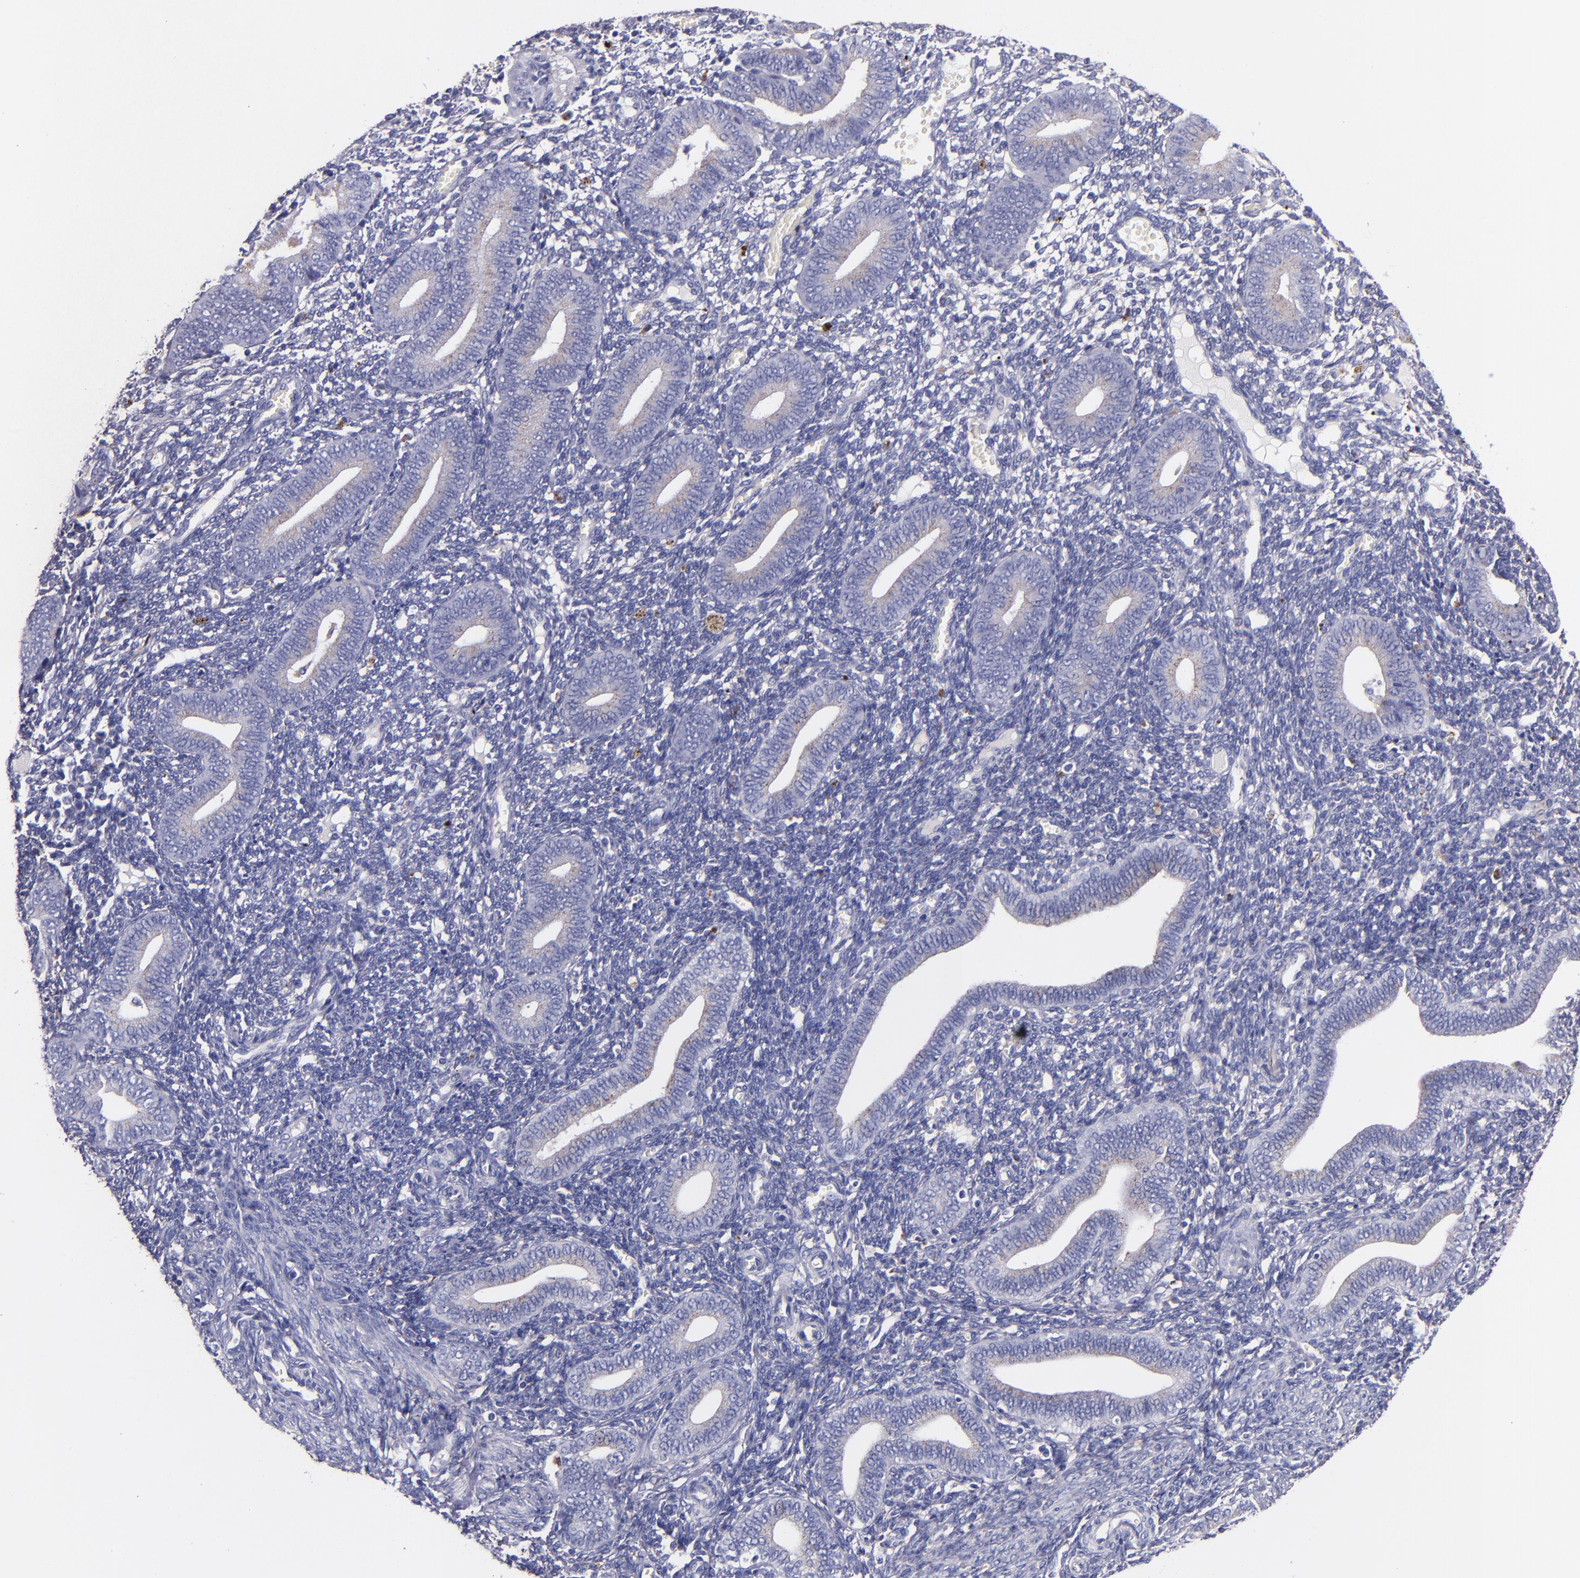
{"staining": {"intensity": "negative", "quantity": "none", "location": "none"}, "tissue": "endometrium", "cell_type": "Cells in endometrial stroma", "image_type": "normal", "snomed": [{"axis": "morphology", "description": "Normal tissue, NOS"}, {"axis": "topography", "description": "Uterus"}, {"axis": "topography", "description": "Endometrium"}], "caption": "DAB immunohistochemical staining of unremarkable human endometrium exhibits no significant expression in cells in endometrial stroma. The staining is performed using DAB brown chromogen with nuclei counter-stained in using hematoxylin.", "gene": "IVL", "patient": {"sex": "female", "age": 33}}